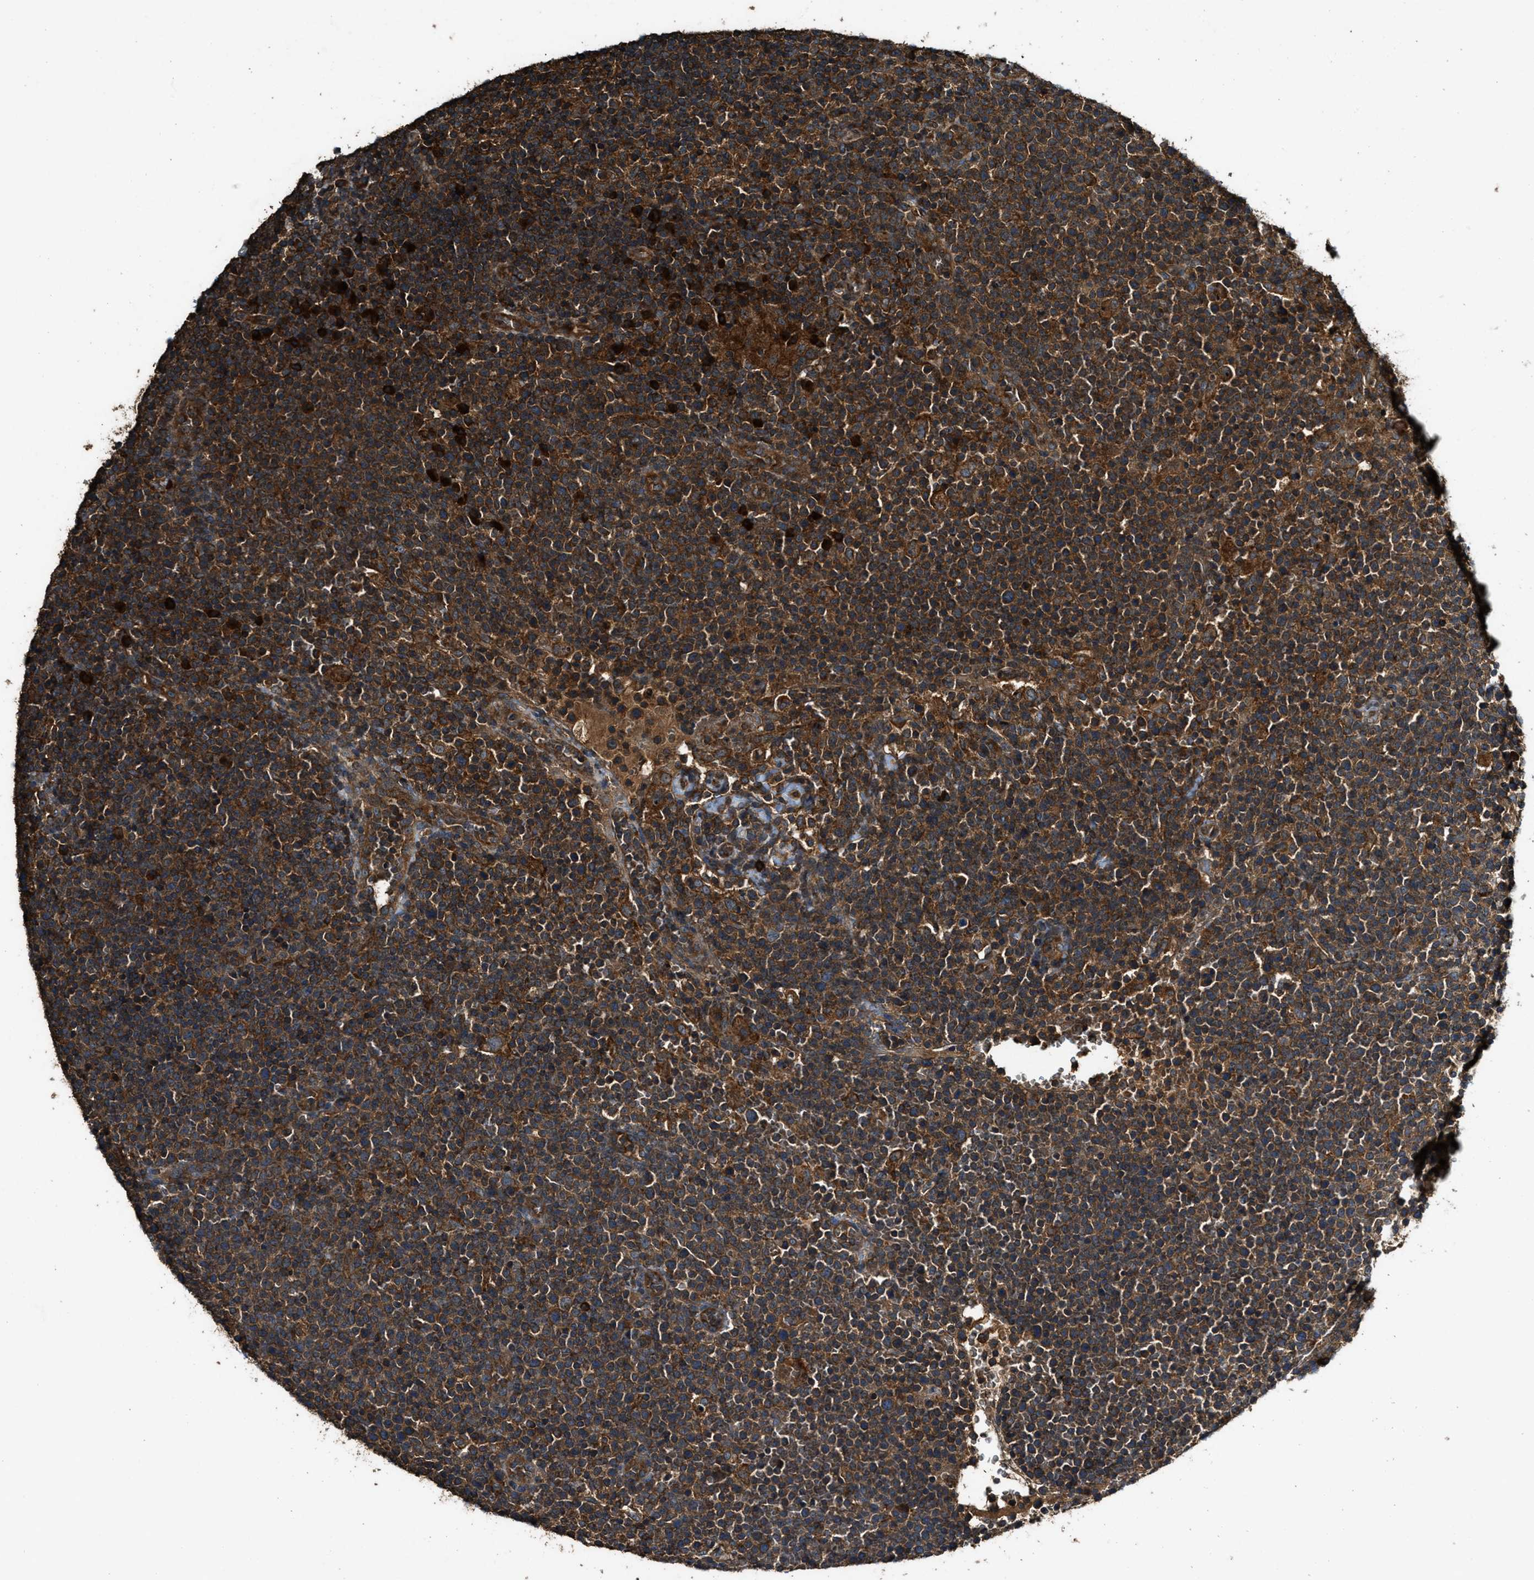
{"staining": {"intensity": "strong", "quantity": ">75%", "location": "cytoplasmic/membranous"}, "tissue": "lymphoma", "cell_type": "Tumor cells", "image_type": "cancer", "snomed": [{"axis": "morphology", "description": "Malignant lymphoma, non-Hodgkin's type, High grade"}, {"axis": "topography", "description": "Lymph node"}], "caption": "Immunohistochemistry (IHC) histopathology image of neoplastic tissue: human malignant lymphoma, non-Hodgkin's type (high-grade) stained using IHC shows high levels of strong protein expression localized specifically in the cytoplasmic/membranous of tumor cells, appearing as a cytoplasmic/membranous brown color.", "gene": "MAP3K8", "patient": {"sex": "male", "age": 61}}